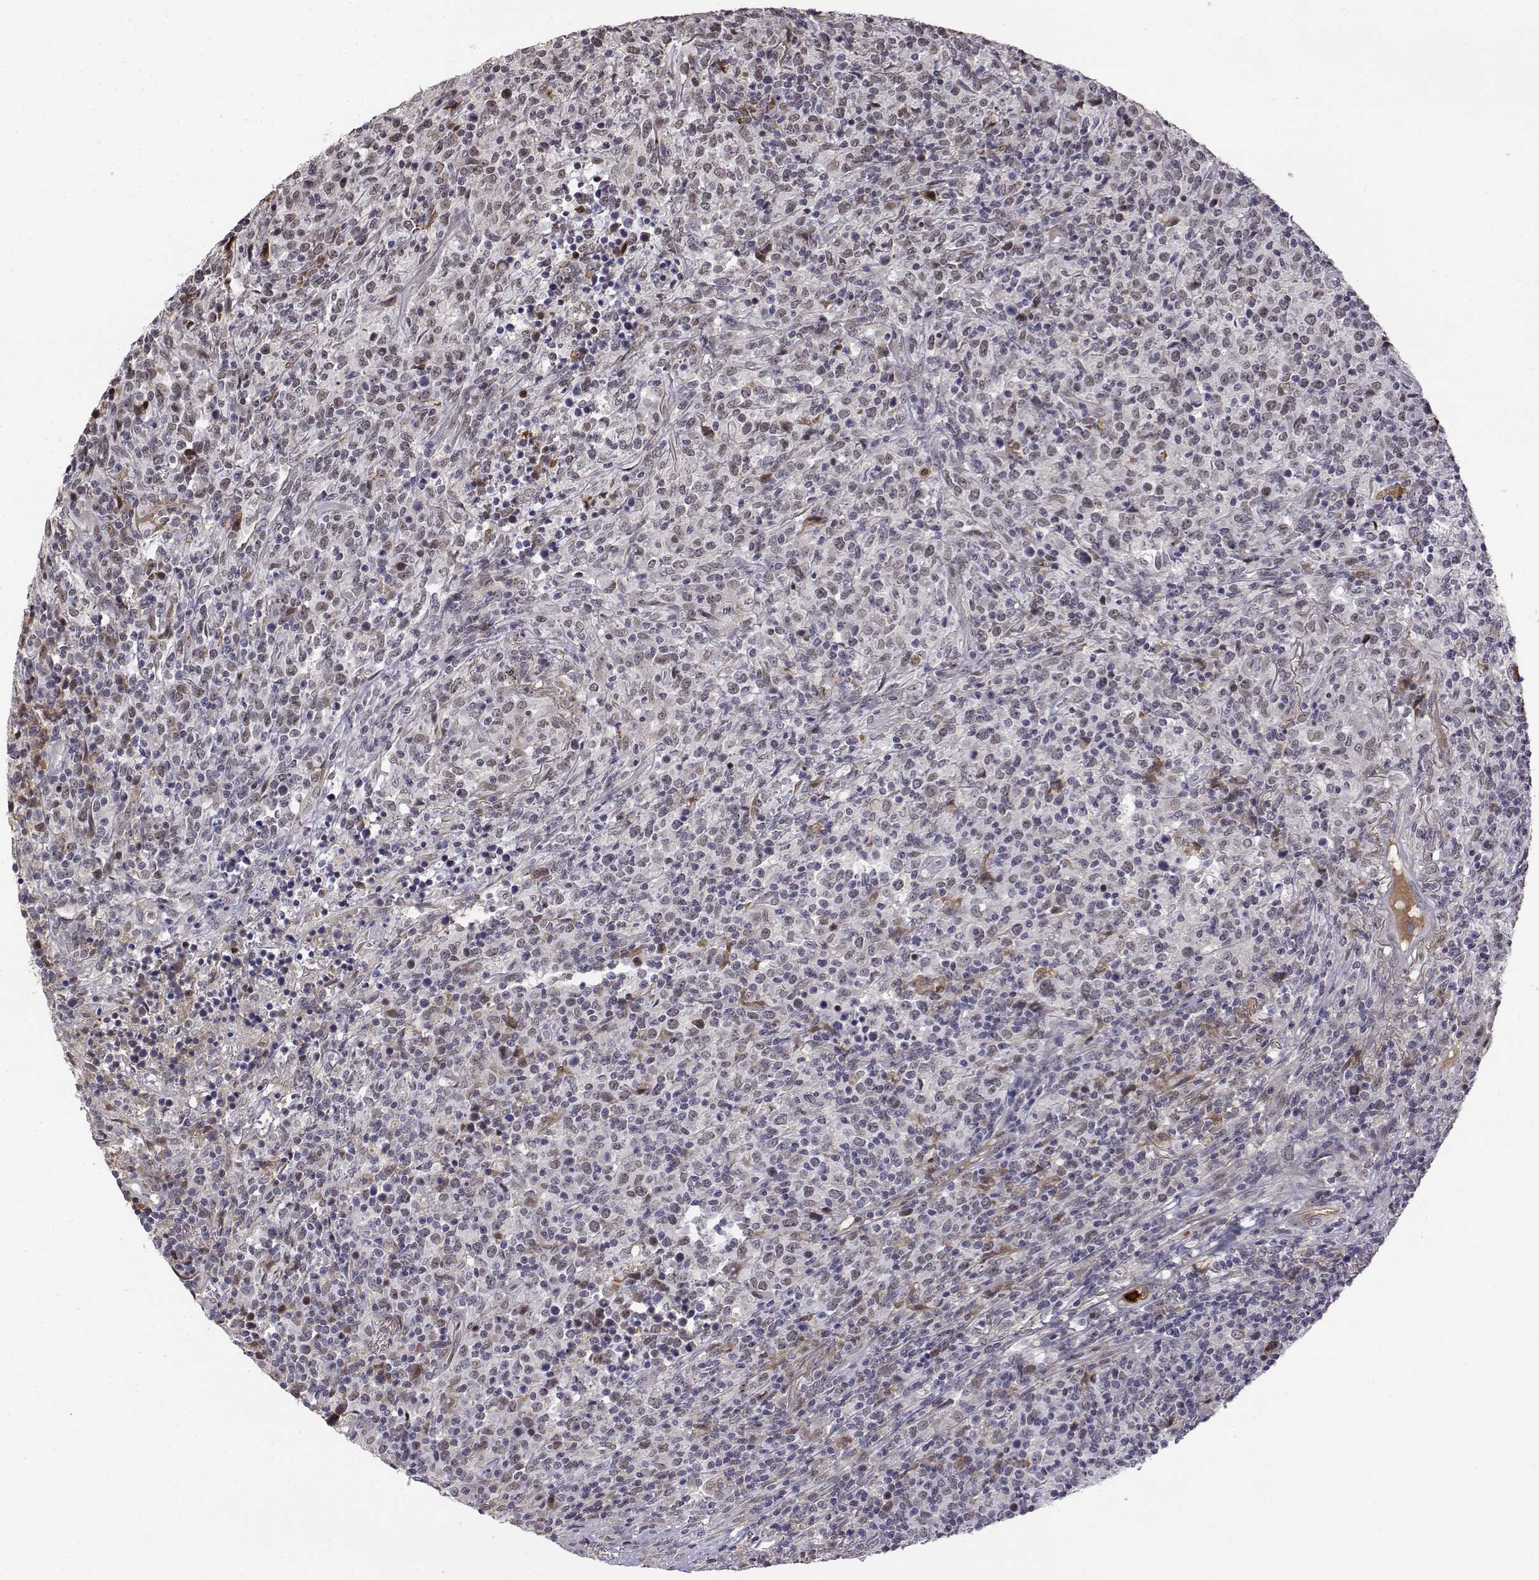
{"staining": {"intensity": "negative", "quantity": "none", "location": "none"}, "tissue": "lymphoma", "cell_type": "Tumor cells", "image_type": "cancer", "snomed": [{"axis": "morphology", "description": "Malignant lymphoma, non-Hodgkin's type, High grade"}, {"axis": "topography", "description": "Lung"}], "caption": "A micrograph of high-grade malignant lymphoma, non-Hodgkin's type stained for a protein shows no brown staining in tumor cells.", "gene": "ITGA7", "patient": {"sex": "male", "age": 79}}